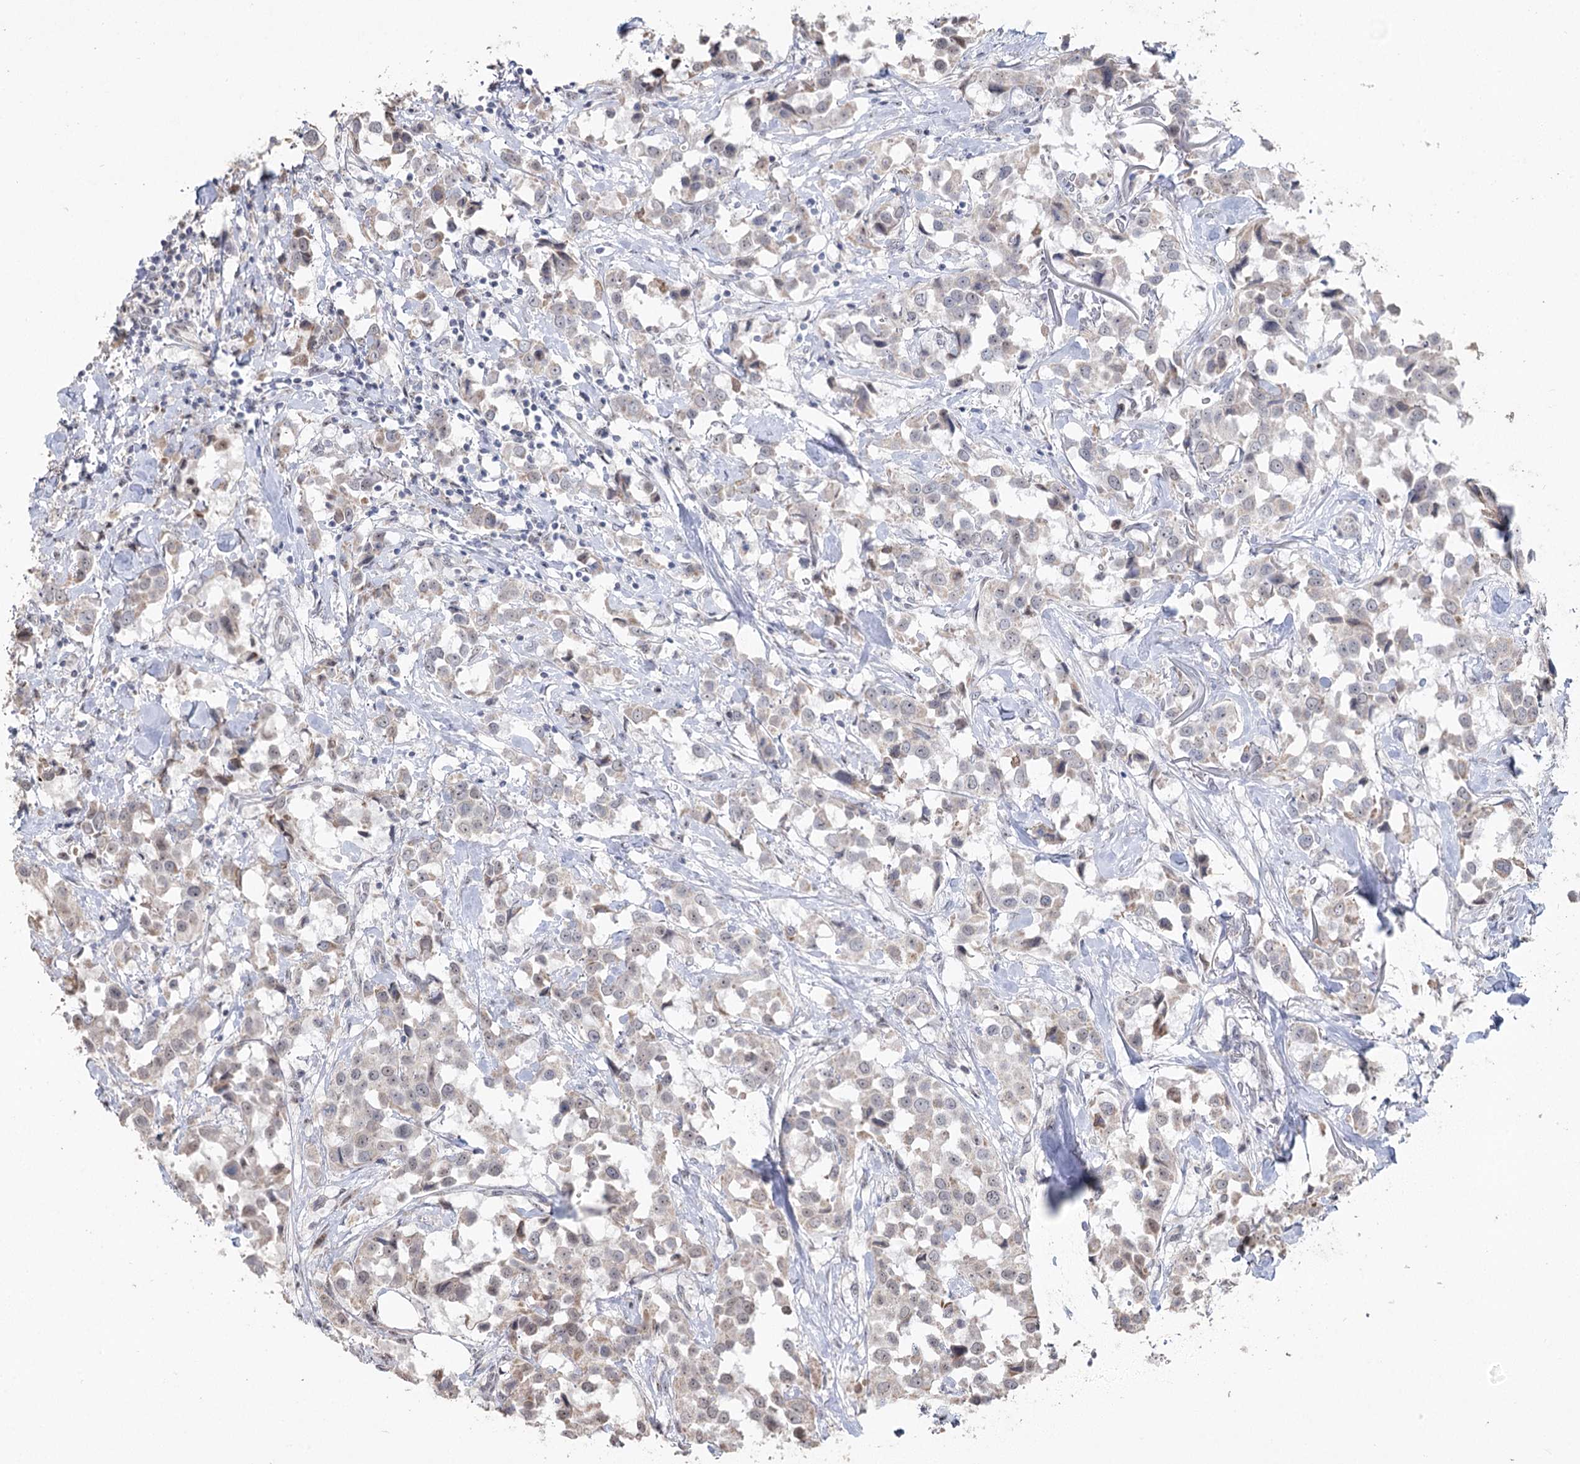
{"staining": {"intensity": "weak", "quantity": "<25%", "location": "cytoplasmic/membranous"}, "tissue": "breast cancer", "cell_type": "Tumor cells", "image_type": "cancer", "snomed": [{"axis": "morphology", "description": "Duct carcinoma"}, {"axis": "topography", "description": "Breast"}], "caption": "Immunohistochemical staining of breast cancer (invasive ductal carcinoma) shows no significant positivity in tumor cells. (Immunohistochemistry (ihc), brightfield microscopy, high magnification).", "gene": "RUFY4", "patient": {"sex": "female", "age": 80}}